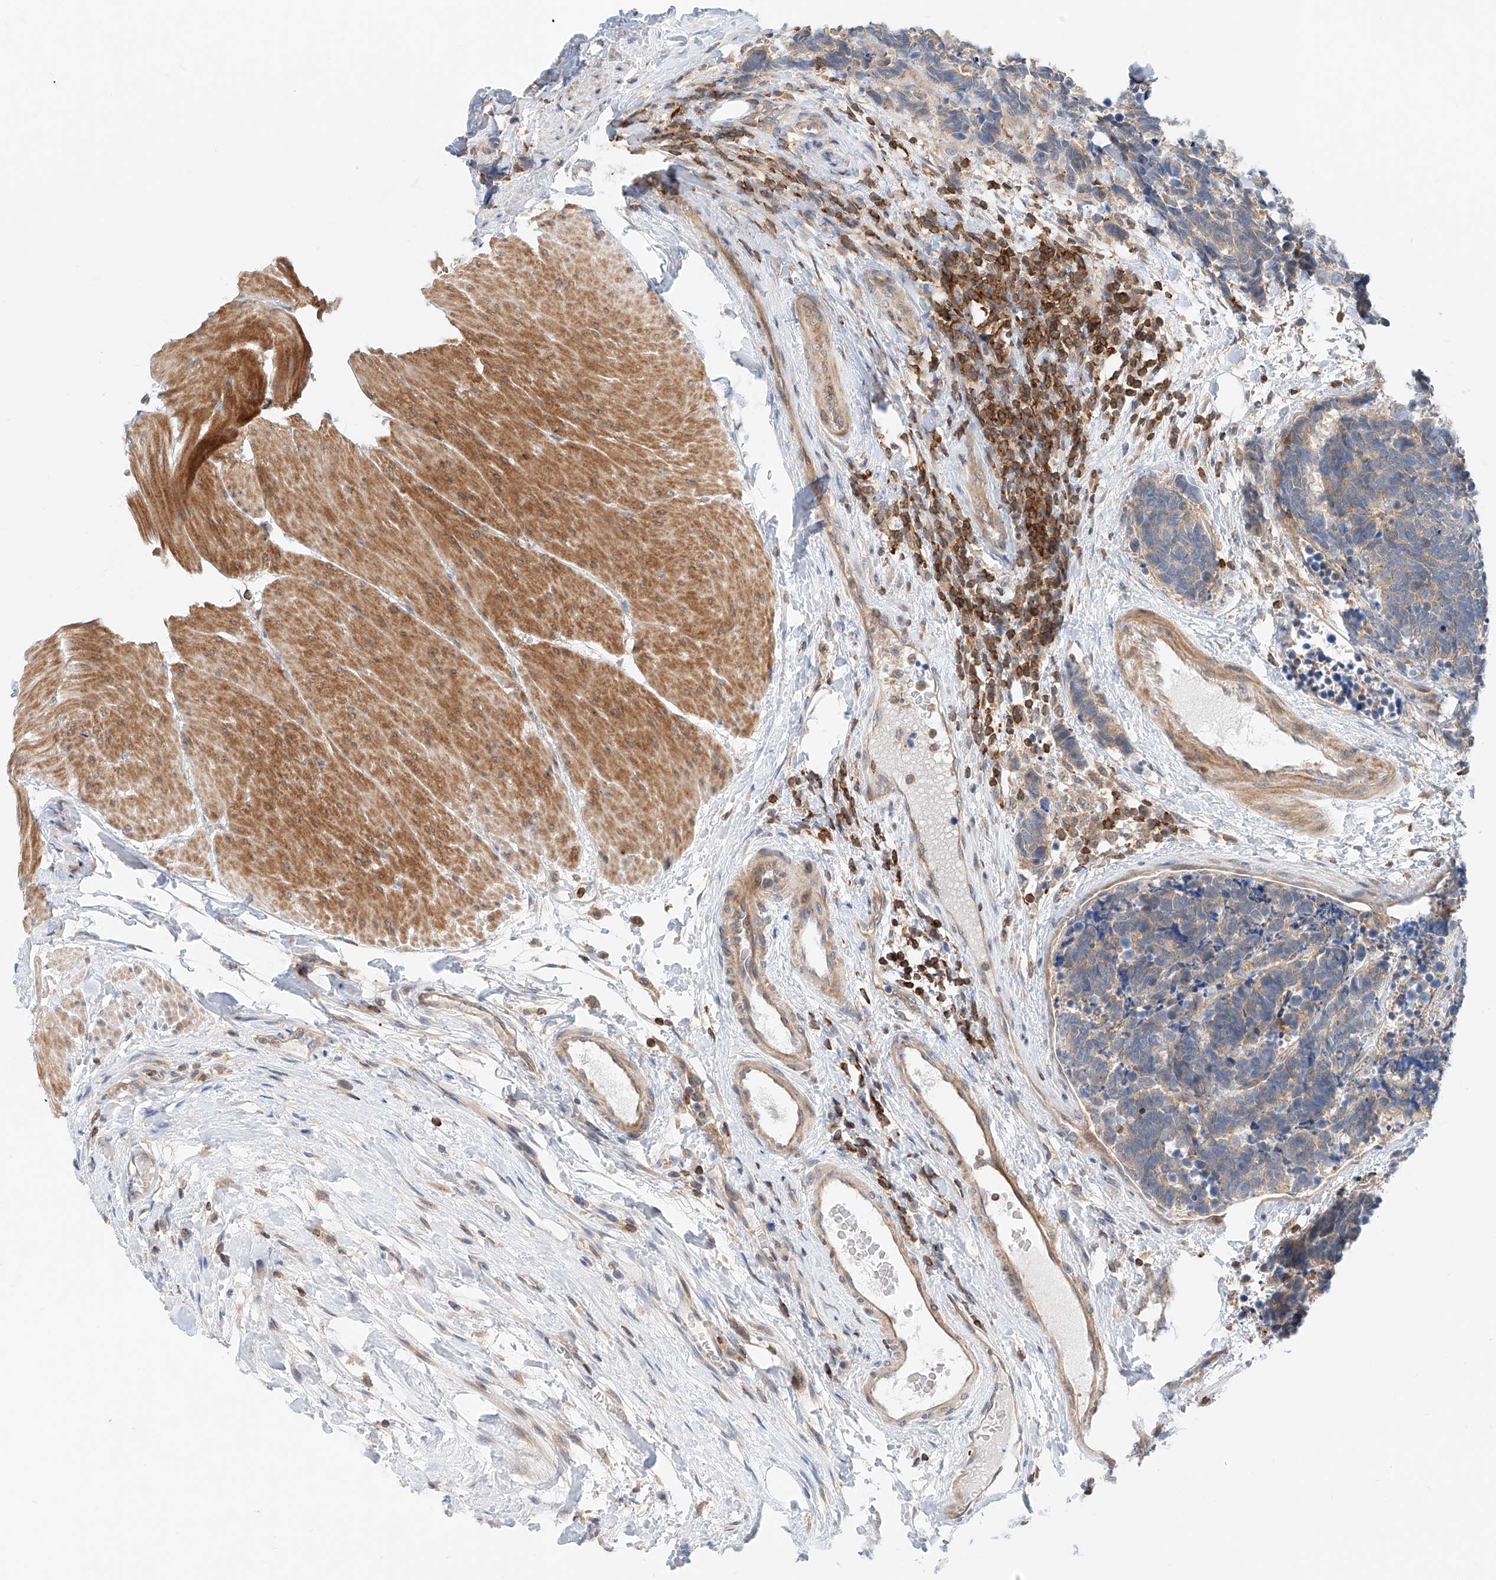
{"staining": {"intensity": "weak", "quantity": "<25%", "location": "cytoplasmic/membranous"}, "tissue": "carcinoid", "cell_type": "Tumor cells", "image_type": "cancer", "snomed": [{"axis": "morphology", "description": "Carcinoma, NOS"}, {"axis": "morphology", "description": "Carcinoid, malignant, NOS"}, {"axis": "topography", "description": "Urinary bladder"}], "caption": "Tumor cells show no significant protein staining in carcinoma.", "gene": "MFN2", "patient": {"sex": "male", "age": 57}}